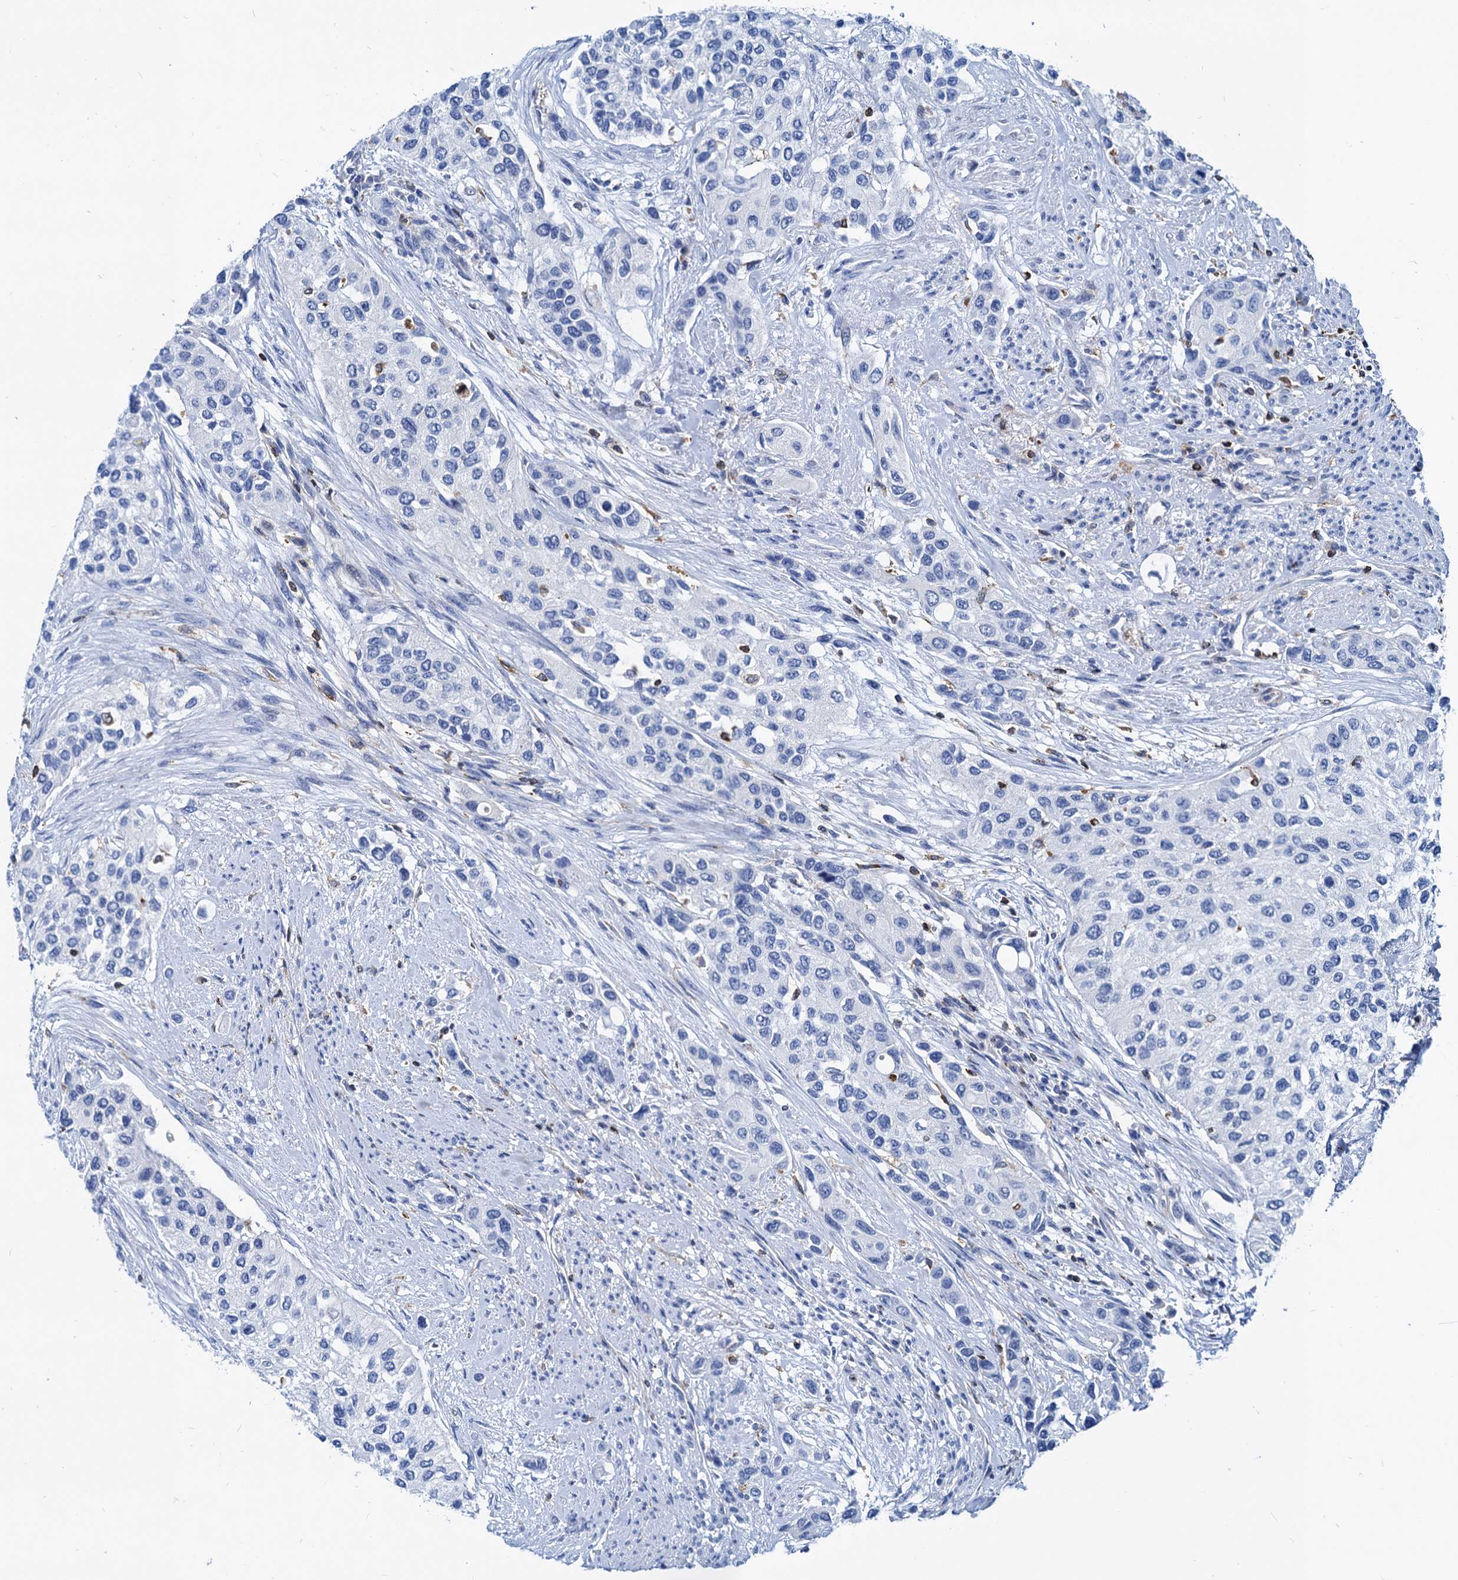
{"staining": {"intensity": "negative", "quantity": "none", "location": "none"}, "tissue": "urothelial cancer", "cell_type": "Tumor cells", "image_type": "cancer", "snomed": [{"axis": "morphology", "description": "Normal tissue, NOS"}, {"axis": "morphology", "description": "Urothelial carcinoma, High grade"}, {"axis": "topography", "description": "Vascular tissue"}, {"axis": "topography", "description": "Urinary bladder"}], "caption": "Tumor cells are negative for protein expression in human urothelial cancer.", "gene": "LCP2", "patient": {"sex": "female", "age": 56}}